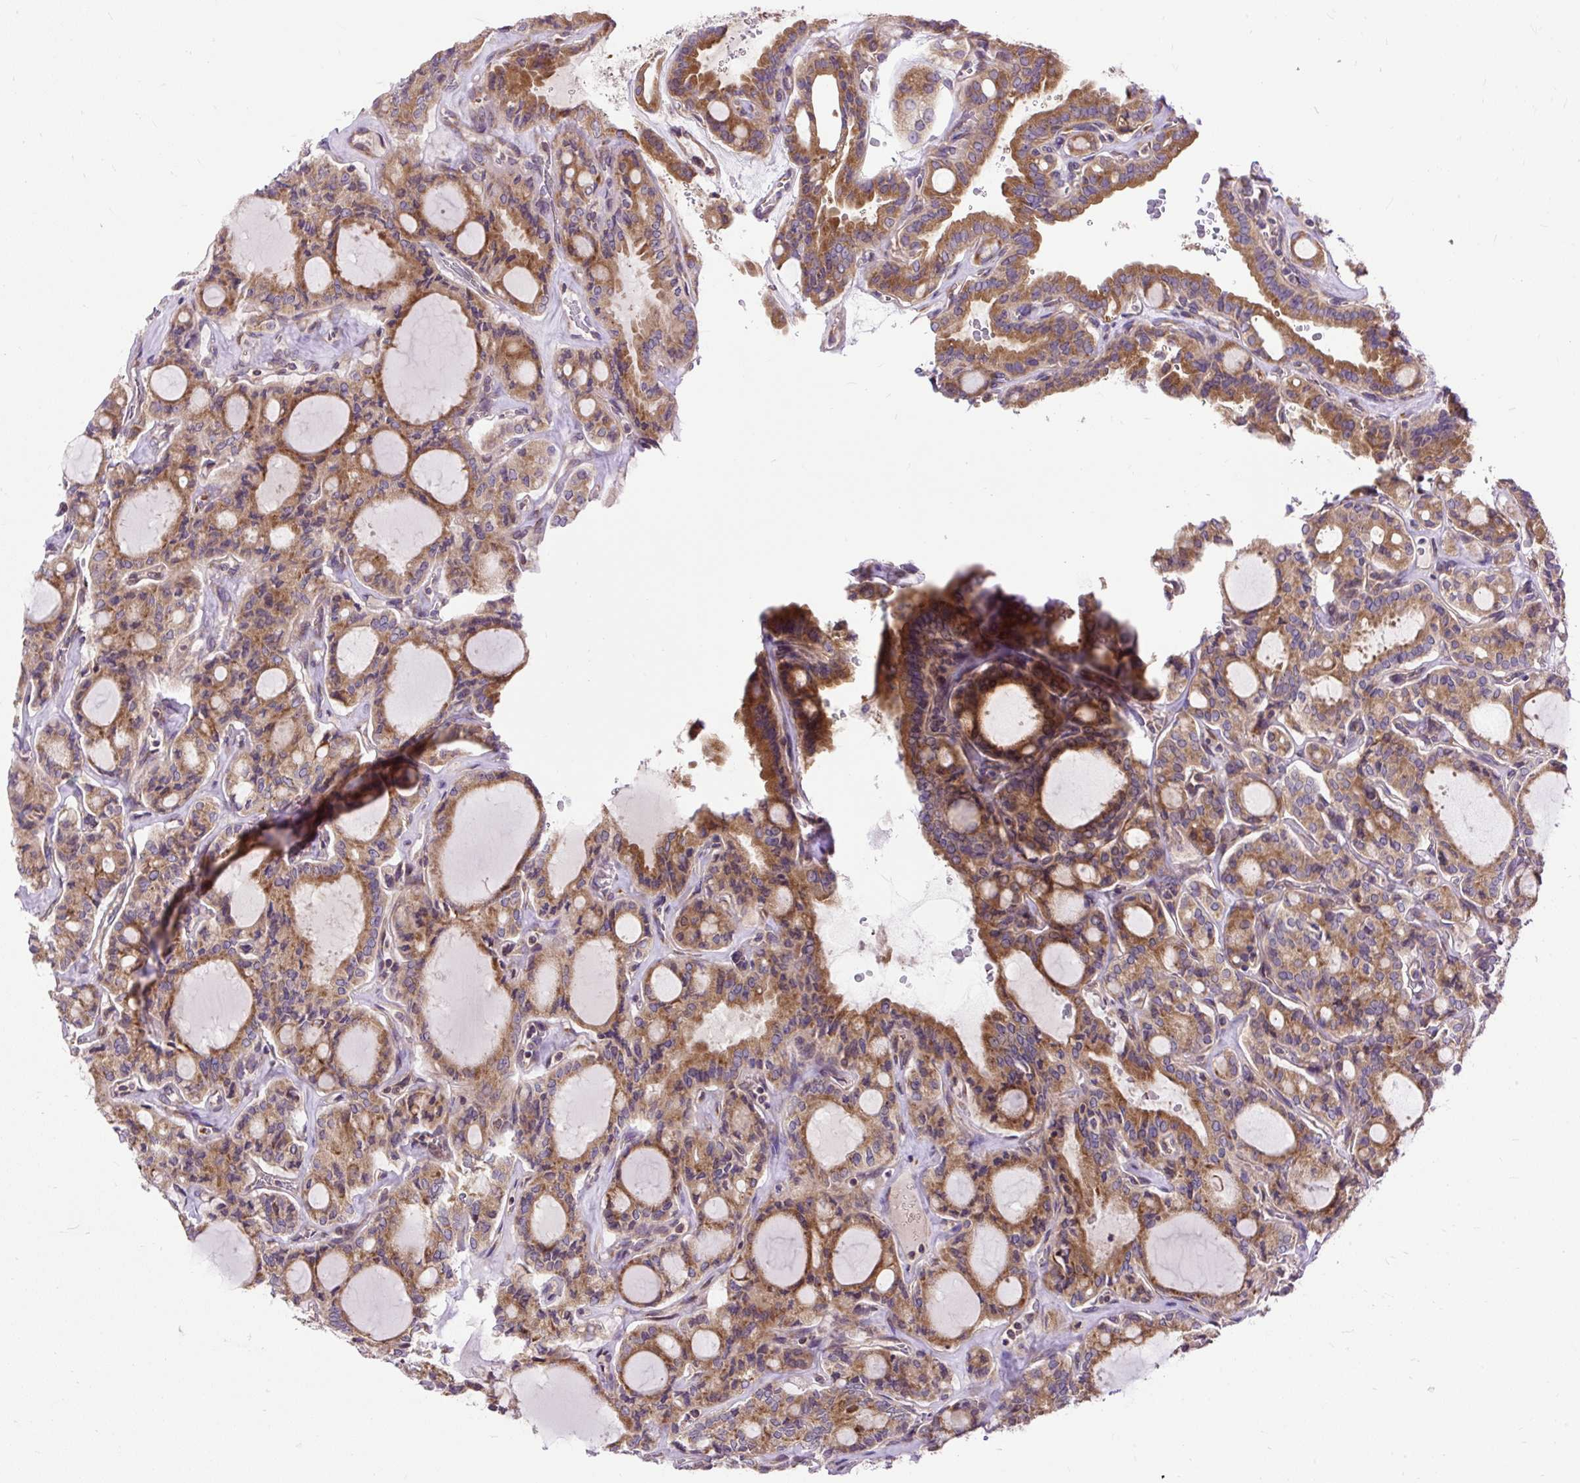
{"staining": {"intensity": "moderate", "quantity": ">75%", "location": "cytoplasmic/membranous"}, "tissue": "thyroid cancer", "cell_type": "Tumor cells", "image_type": "cancer", "snomed": [{"axis": "morphology", "description": "Papillary adenocarcinoma, NOS"}, {"axis": "topography", "description": "Thyroid gland"}], "caption": "IHC staining of thyroid cancer, which displays medium levels of moderate cytoplasmic/membranous expression in approximately >75% of tumor cells indicating moderate cytoplasmic/membranous protein staining. The staining was performed using DAB (brown) for protein detection and nuclei were counterstained in hematoxylin (blue).", "gene": "RPS5", "patient": {"sex": "male", "age": 87}}